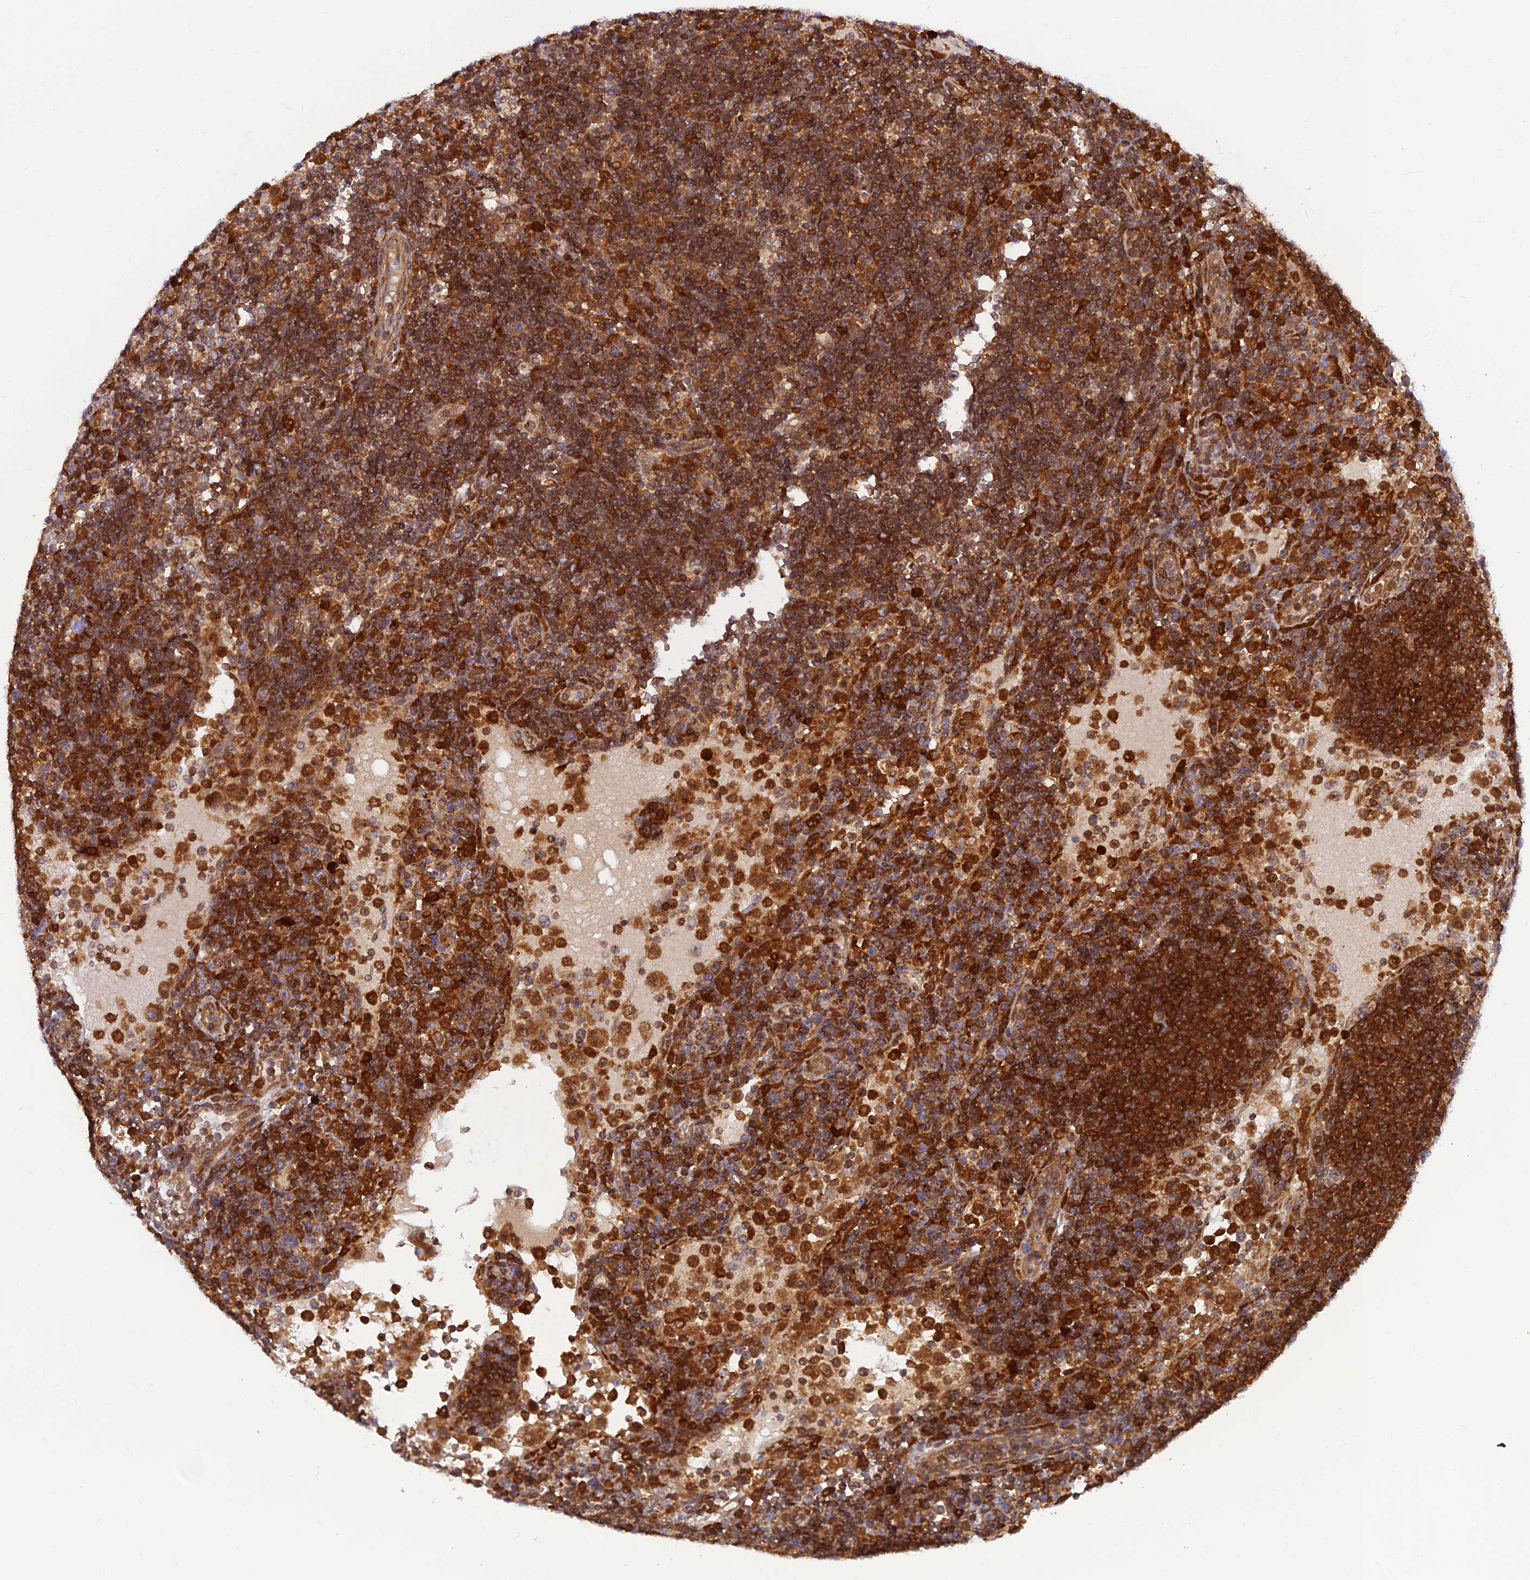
{"staining": {"intensity": "strong", "quantity": ">75%", "location": "cytoplasmic/membranous,nuclear"}, "tissue": "lymph node", "cell_type": "Non-germinal center cells", "image_type": "normal", "snomed": [{"axis": "morphology", "description": "Normal tissue, NOS"}, {"axis": "topography", "description": "Lymph node"}], "caption": "Immunohistochemistry micrograph of unremarkable lymph node stained for a protein (brown), which demonstrates high levels of strong cytoplasmic/membranous,nuclear positivity in about >75% of non-germinal center cells.", "gene": "LYSMD2", "patient": {"sex": "female", "age": 53}}